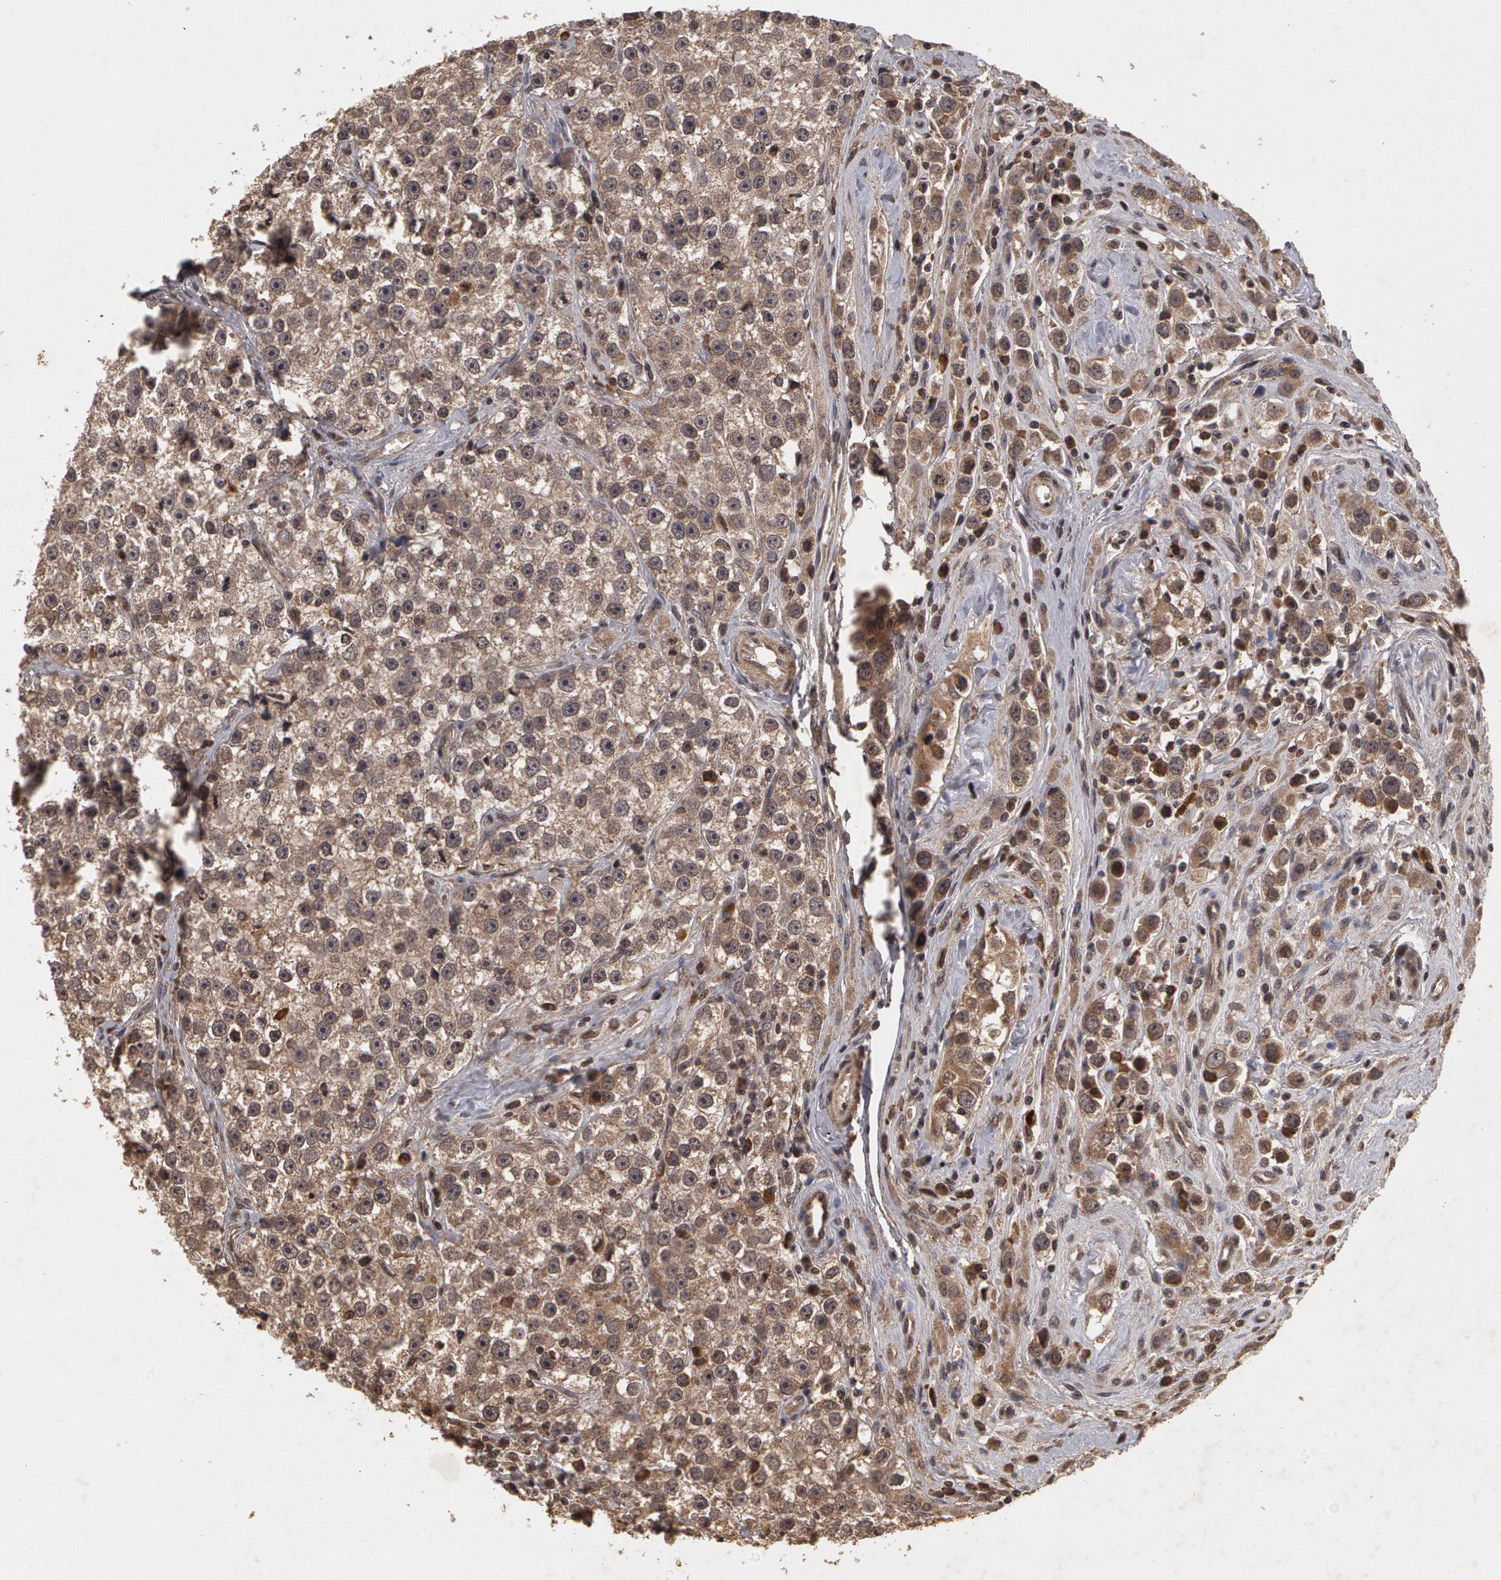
{"staining": {"intensity": "weak", "quantity": "25%-75%", "location": "cytoplasmic/membranous"}, "tissue": "testis cancer", "cell_type": "Tumor cells", "image_type": "cancer", "snomed": [{"axis": "morphology", "description": "Seminoma, NOS"}, {"axis": "topography", "description": "Testis"}], "caption": "An IHC image of tumor tissue is shown. Protein staining in brown highlights weak cytoplasmic/membranous positivity in testis cancer (seminoma) within tumor cells. (Stains: DAB (3,3'-diaminobenzidine) in brown, nuclei in blue, Microscopy: brightfield microscopy at high magnification).", "gene": "CALR", "patient": {"sex": "male", "age": 32}}